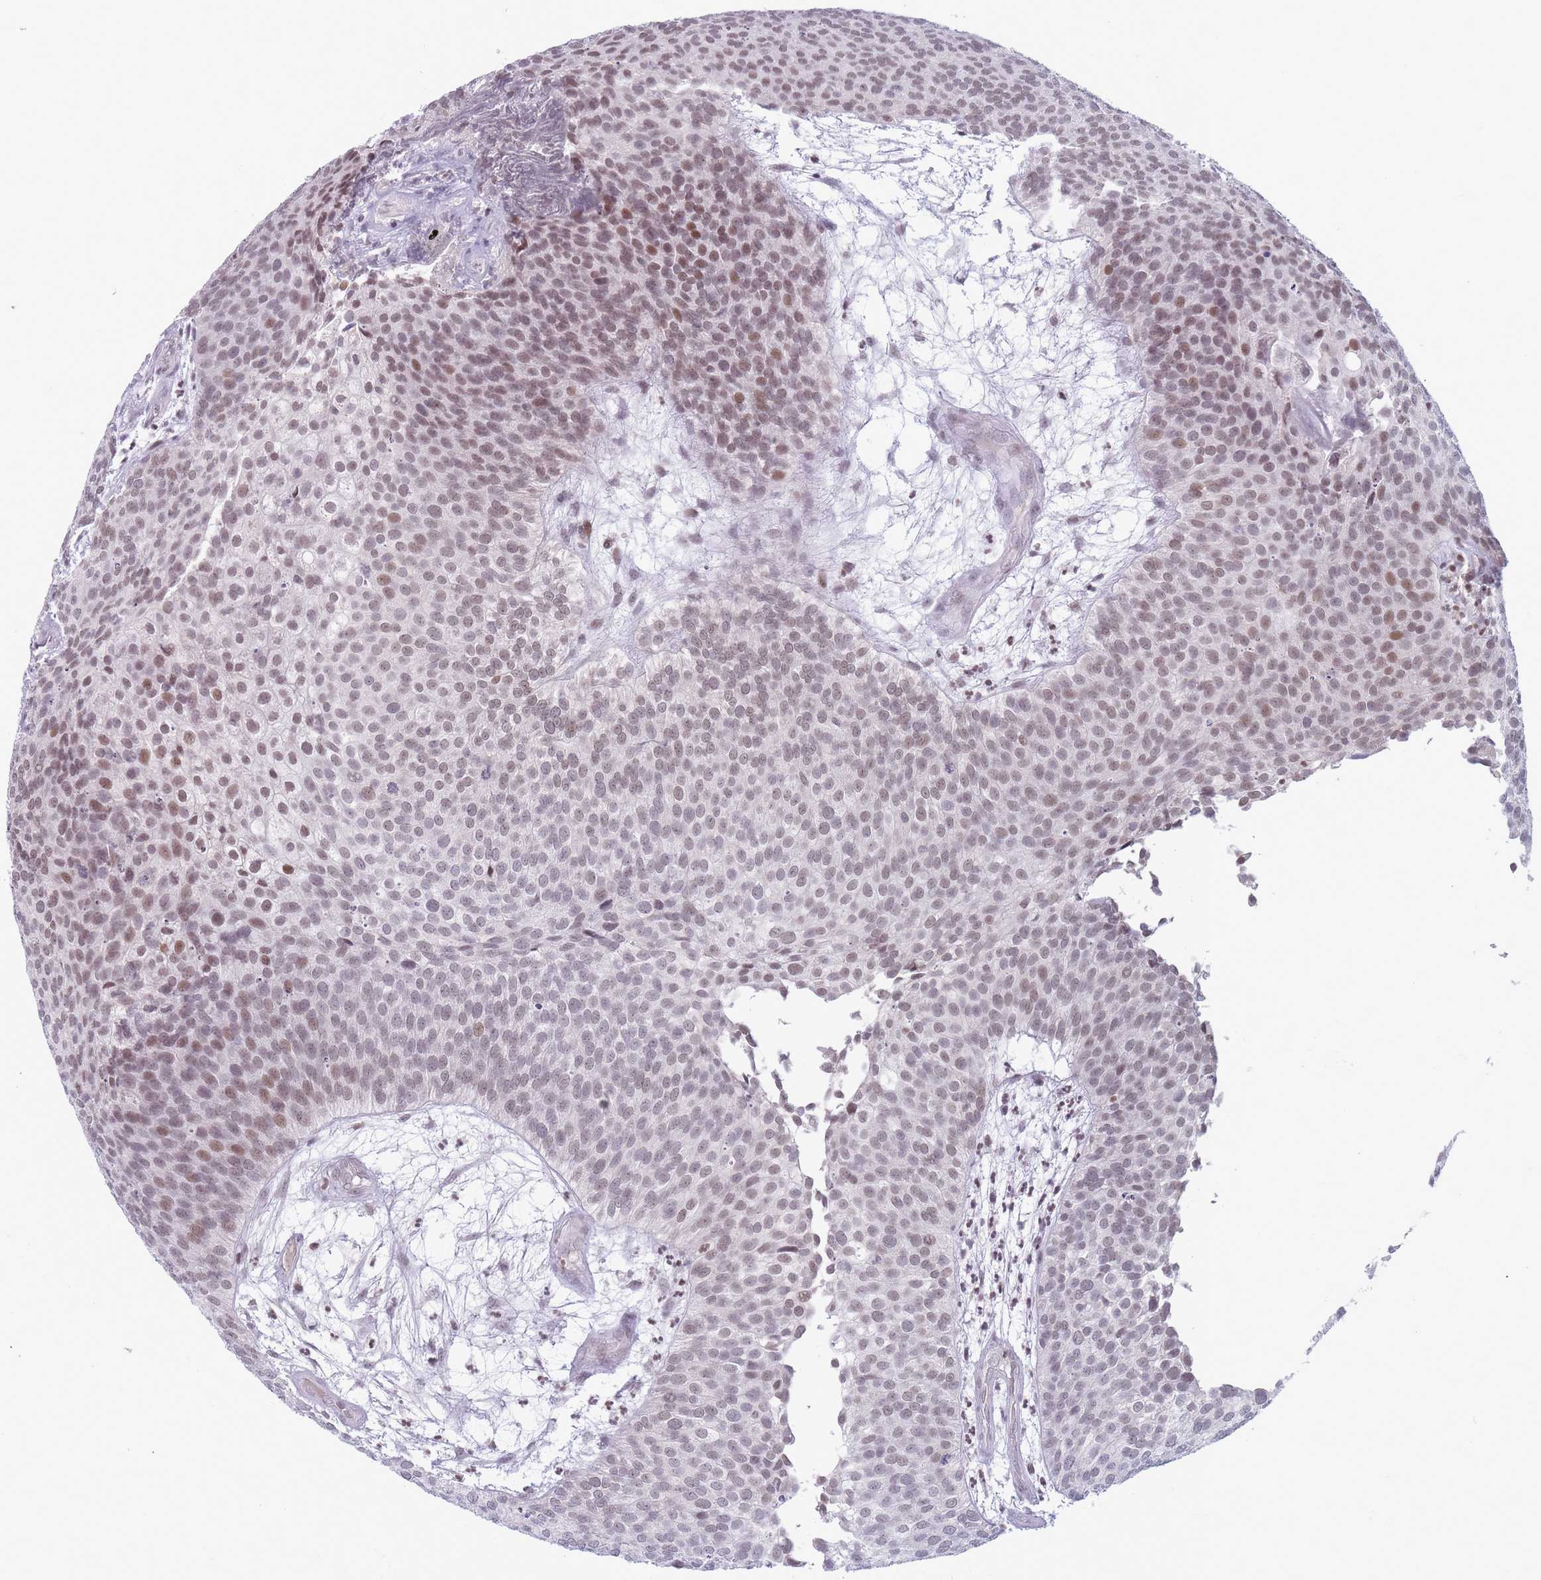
{"staining": {"intensity": "moderate", "quantity": "25%-75%", "location": "nuclear"}, "tissue": "urothelial cancer", "cell_type": "Tumor cells", "image_type": "cancer", "snomed": [{"axis": "morphology", "description": "Urothelial carcinoma, Low grade"}, {"axis": "topography", "description": "Urinary bladder"}], "caption": "Immunohistochemical staining of human urothelial cancer reveals medium levels of moderate nuclear positivity in about 25%-75% of tumor cells. (Stains: DAB in brown, nuclei in blue, Microscopy: brightfield microscopy at high magnification).", "gene": "ARID3B", "patient": {"sex": "male", "age": 84}}